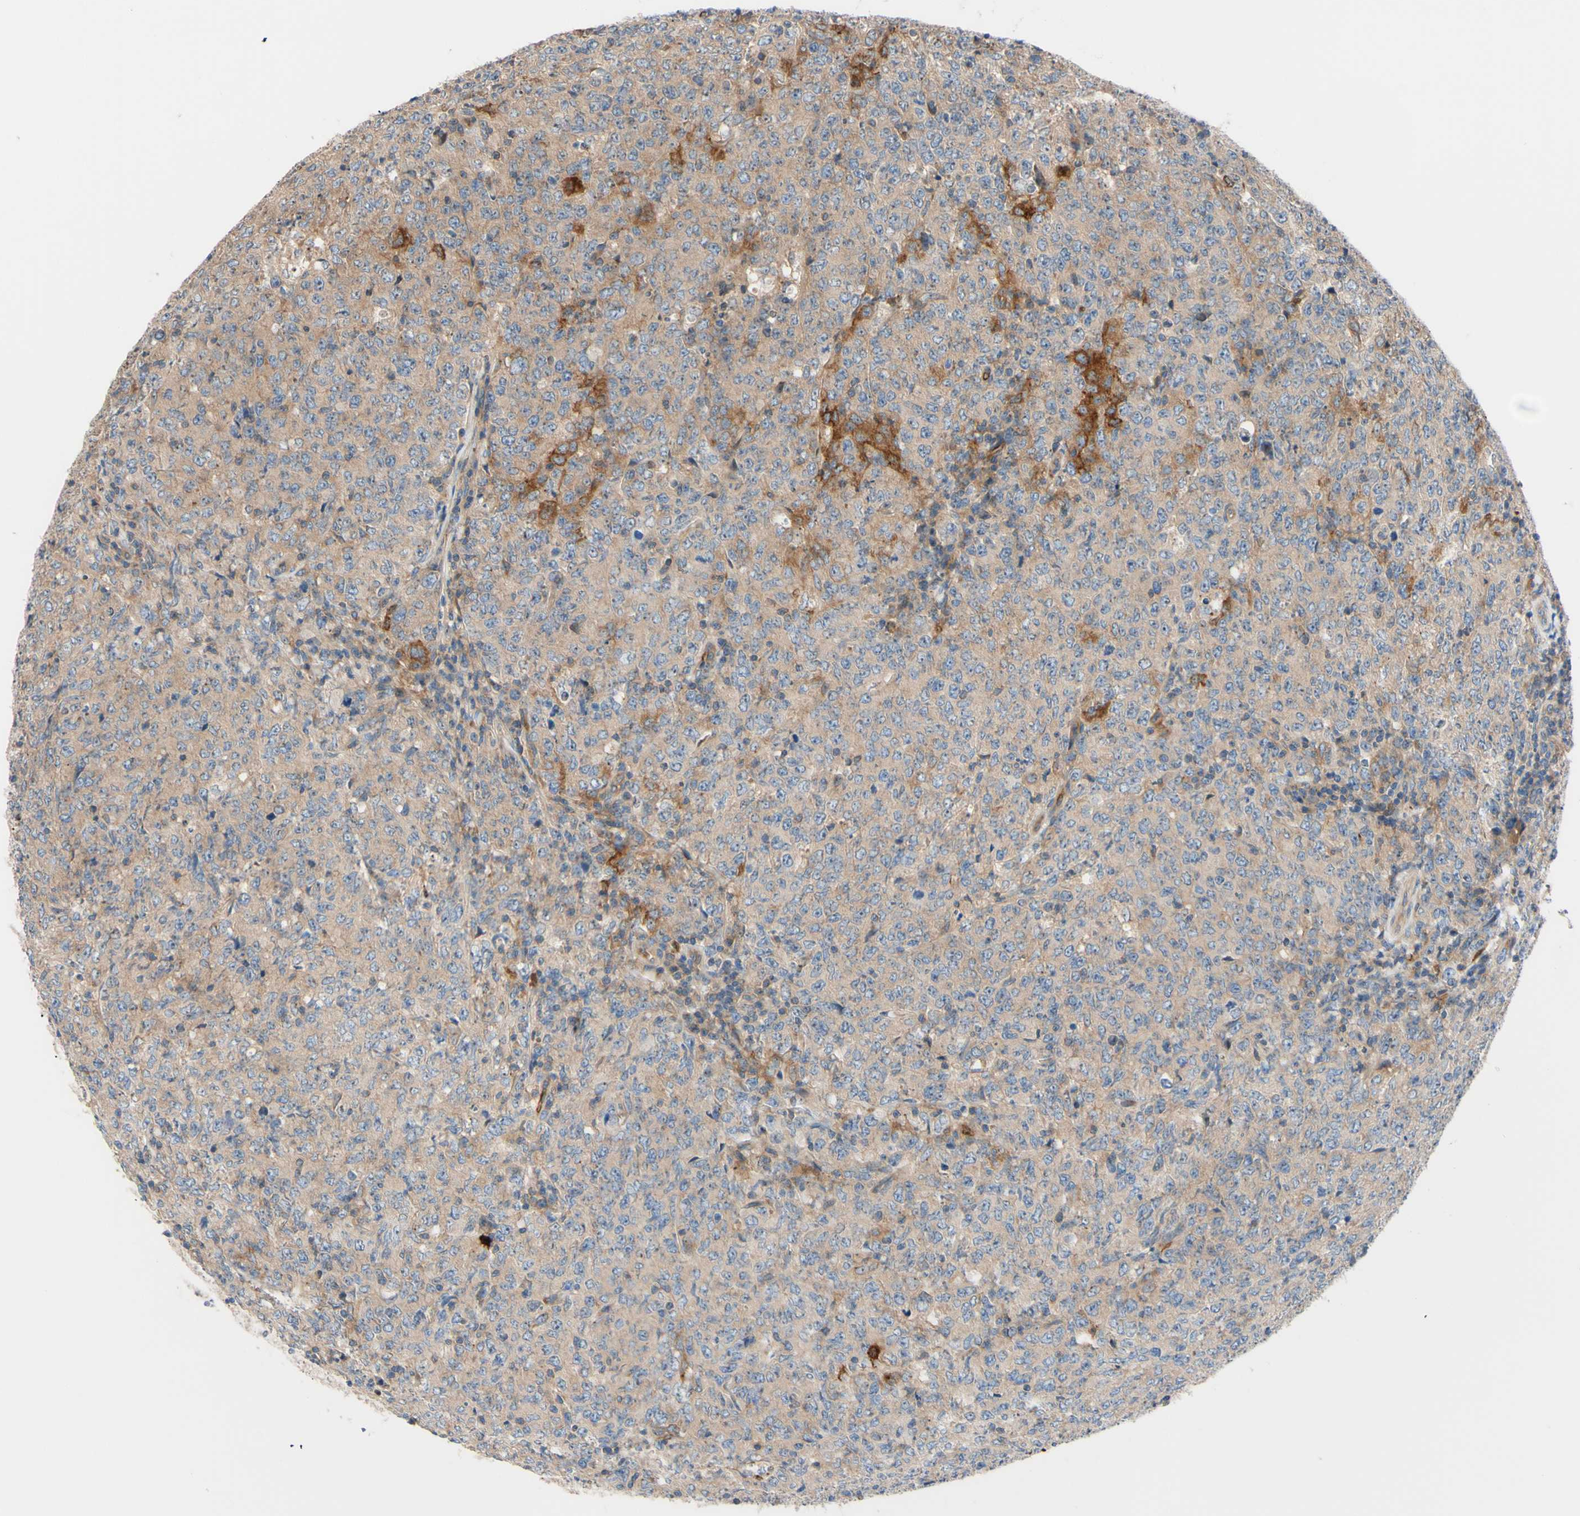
{"staining": {"intensity": "weak", "quantity": ">75%", "location": "cytoplasmic/membranous"}, "tissue": "lymphoma", "cell_type": "Tumor cells", "image_type": "cancer", "snomed": [{"axis": "morphology", "description": "Malignant lymphoma, non-Hodgkin's type, High grade"}, {"axis": "topography", "description": "Tonsil"}], "caption": "Weak cytoplasmic/membranous staining for a protein is appreciated in about >75% of tumor cells of lymphoma using IHC.", "gene": "USP9X", "patient": {"sex": "female", "age": 36}}